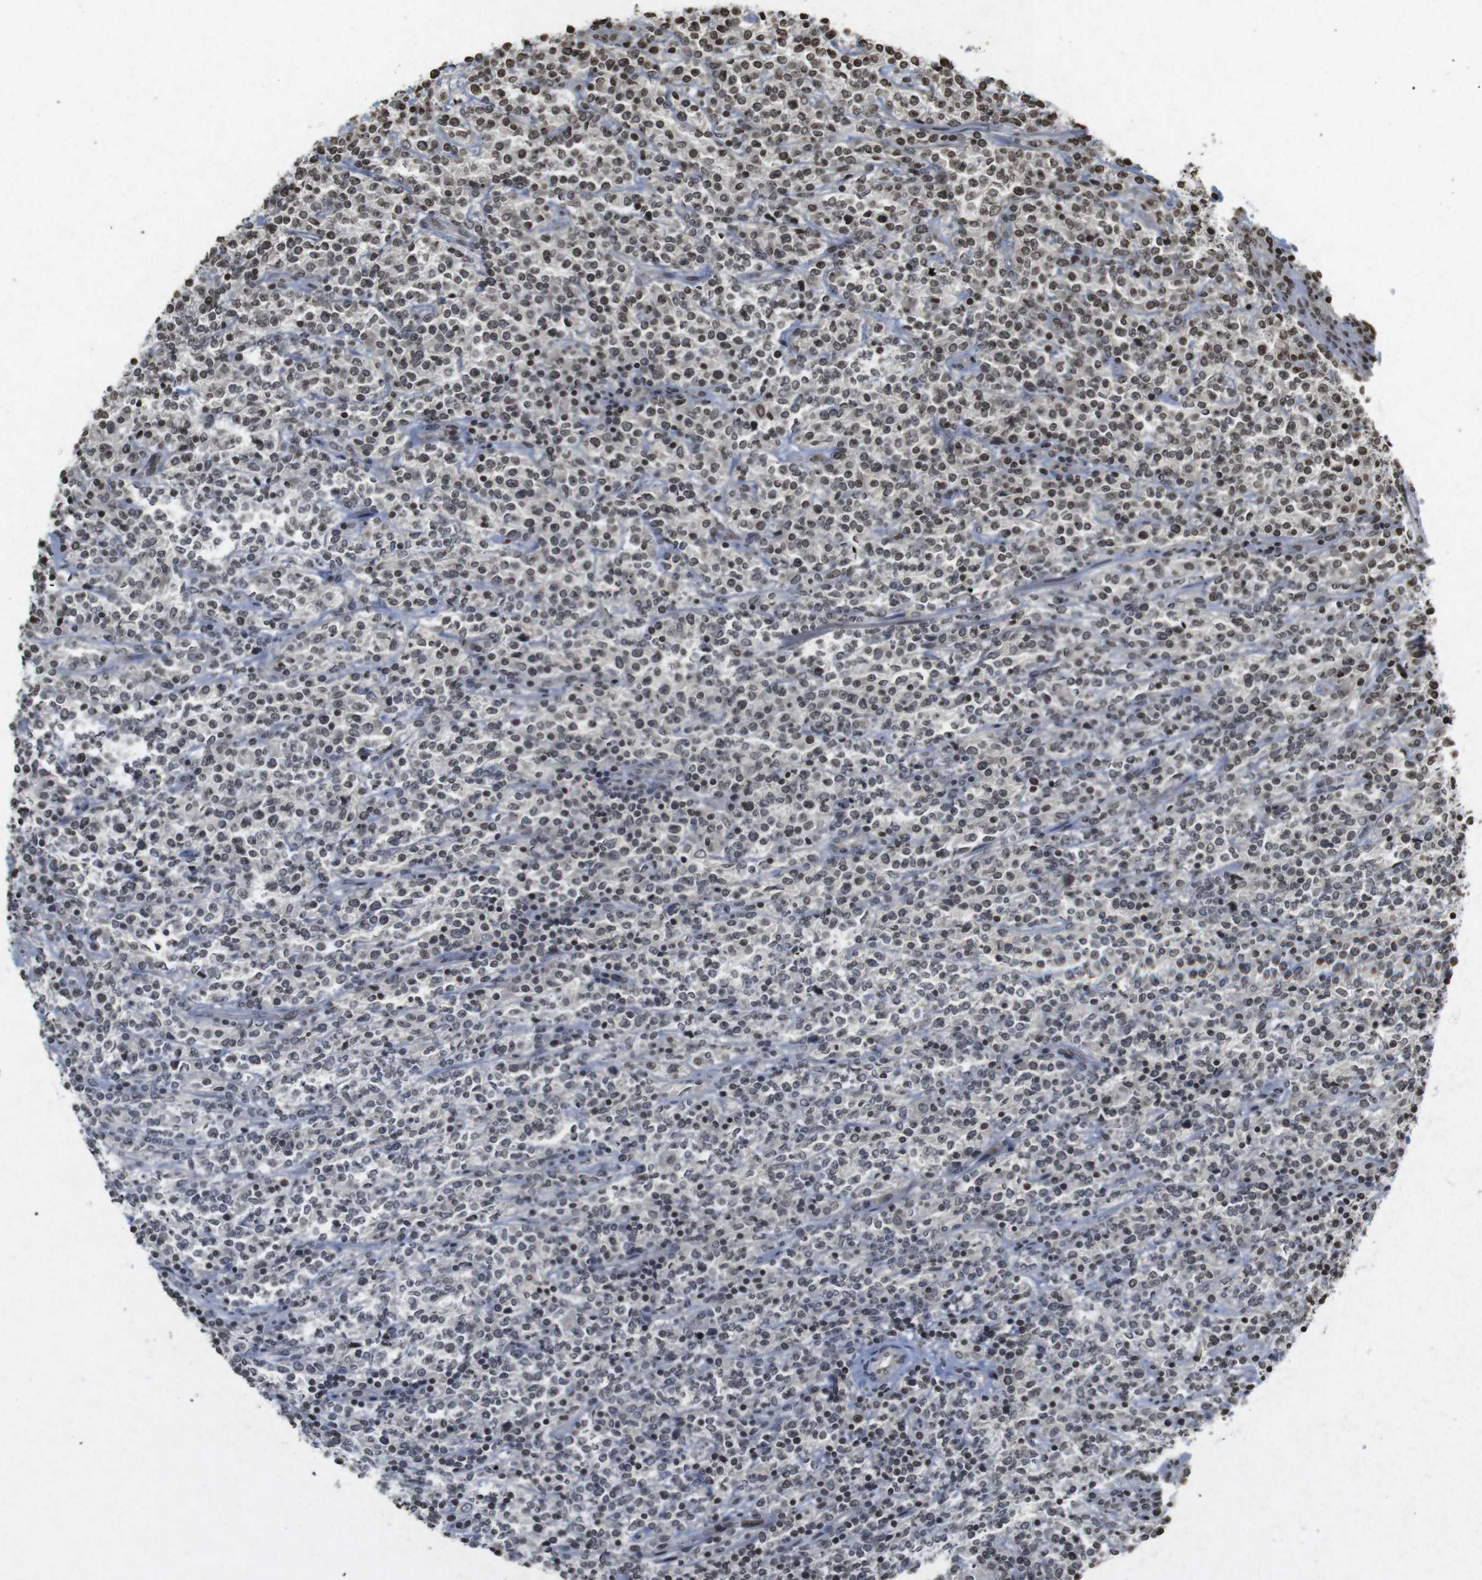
{"staining": {"intensity": "moderate", "quantity": "<25%", "location": "nuclear"}, "tissue": "lymphoma", "cell_type": "Tumor cells", "image_type": "cancer", "snomed": [{"axis": "morphology", "description": "Malignant lymphoma, non-Hodgkin's type, High grade"}, {"axis": "topography", "description": "Soft tissue"}], "caption": "Protein expression analysis of high-grade malignant lymphoma, non-Hodgkin's type displays moderate nuclear expression in about <25% of tumor cells. The staining is performed using DAB brown chromogen to label protein expression. The nuclei are counter-stained blue using hematoxylin.", "gene": "FOXA3", "patient": {"sex": "male", "age": 18}}